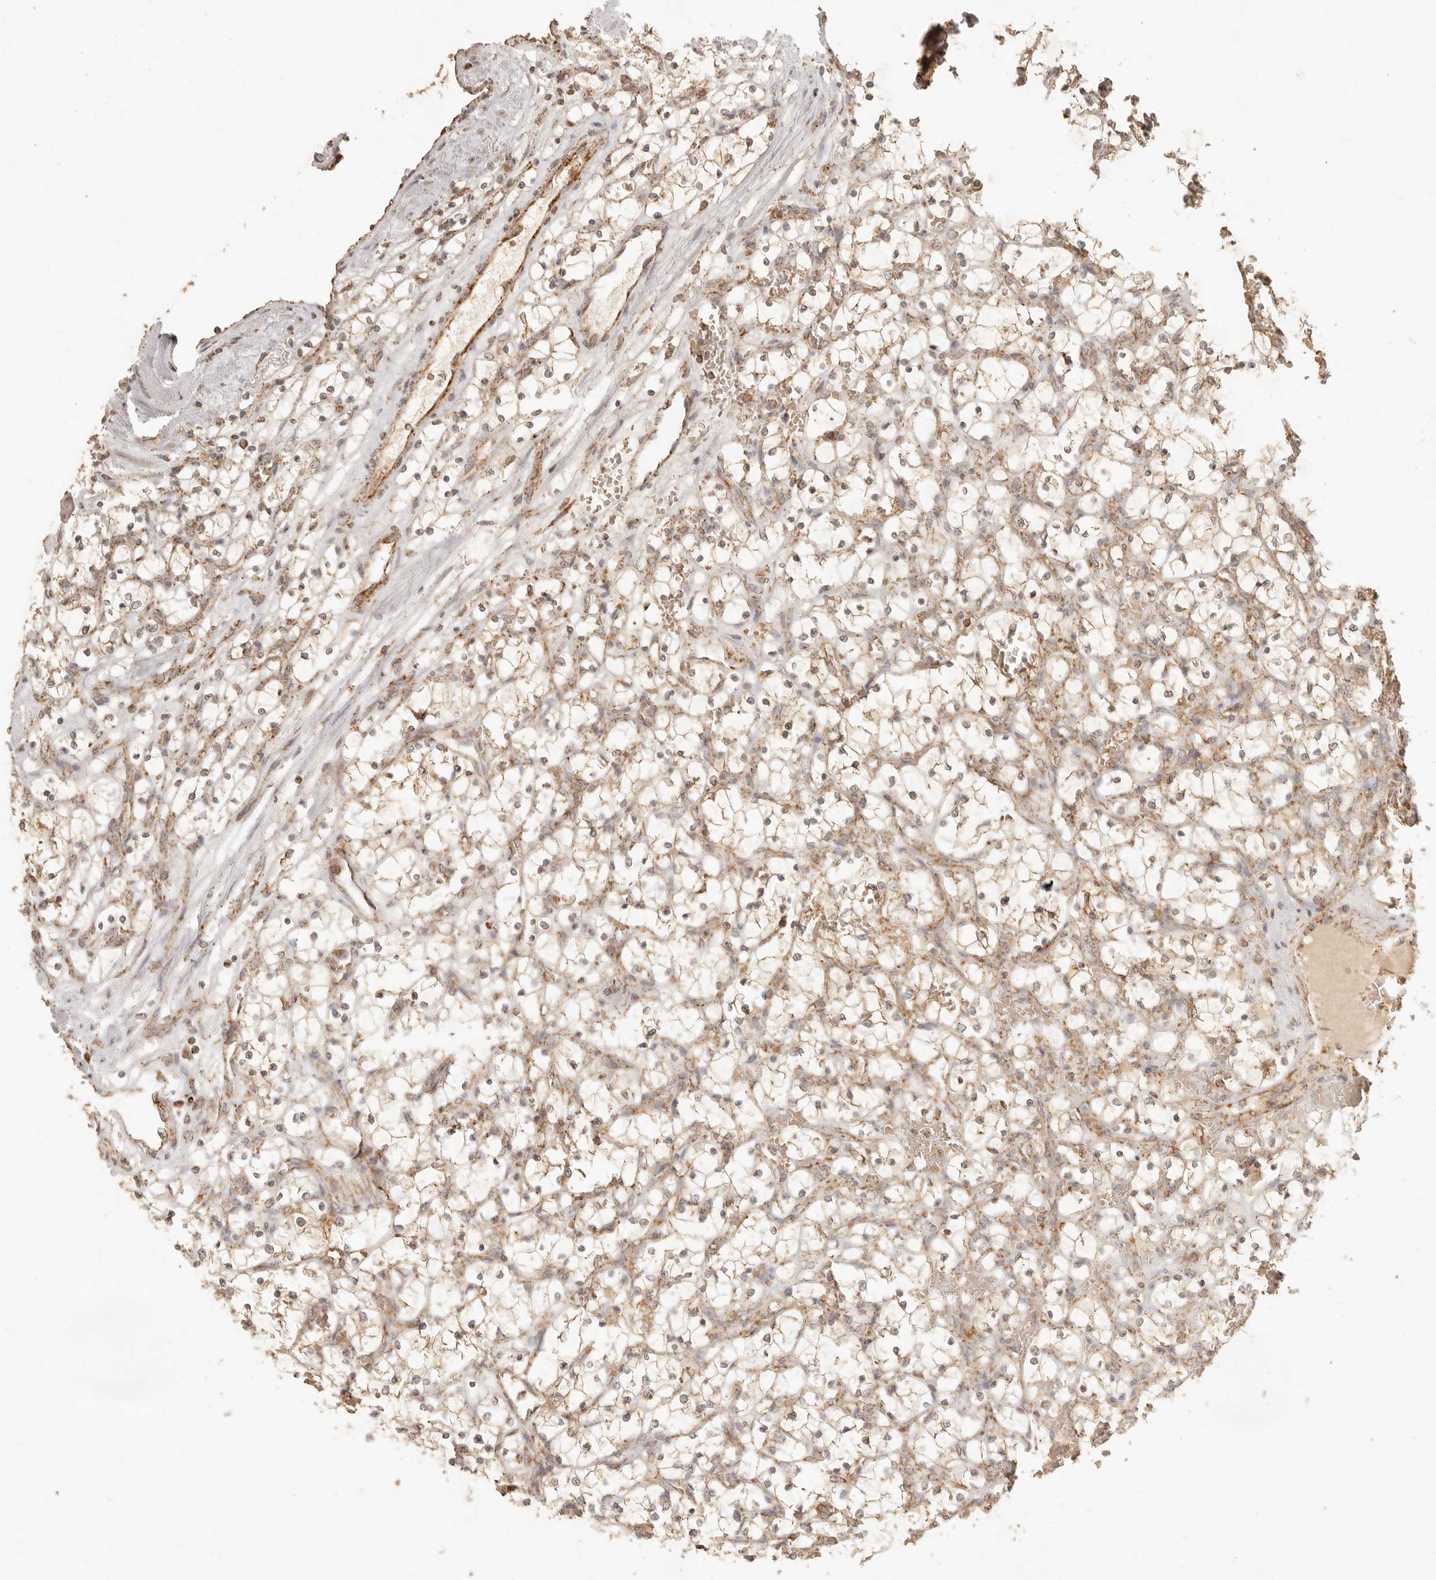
{"staining": {"intensity": "moderate", "quantity": ">75%", "location": "cytoplasmic/membranous"}, "tissue": "renal cancer", "cell_type": "Tumor cells", "image_type": "cancer", "snomed": [{"axis": "morphology", "description": "Adenocarcinoma, NOS"}, {"axis": "topography", "description": "Kidney"}], "caption": "A brown stain shows moderate cytoplasmic/membranous expression of a protein in renal cancer tumor cells.", "gene": "MRPL55", "patient": {"sex": "female", "age": 69}}